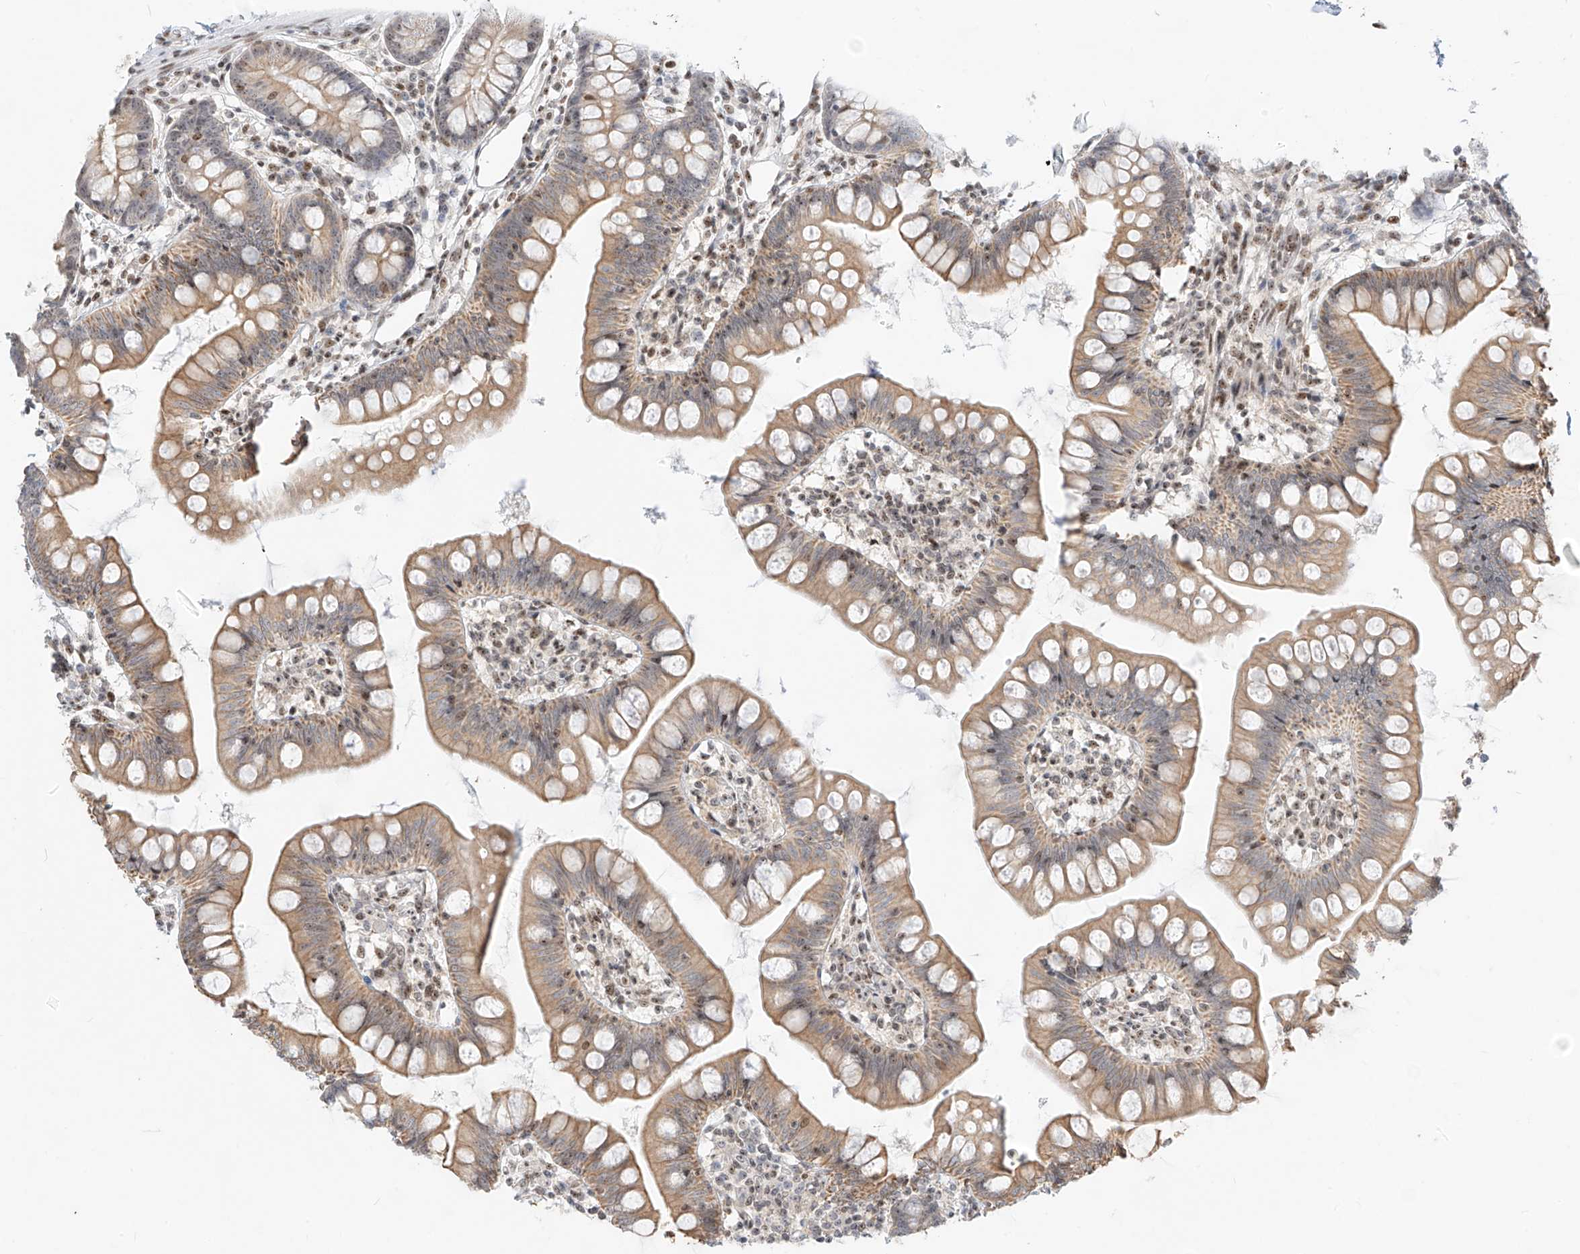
{"staining": {"intensity": "moderate", "quantity": ">75%", "location": "cytoplasmic/membranous"}, "tissue": "small intestine", "cell_type": "Glandular cells", "image_type": "normal", "snomed": [{"axis": "morphology", "description": "Normal tissue, NOS"}, {"axis": "topography", "description": "Small intestine"}], "caption": "Protein expression analysis of unremarkable small intestine reveals moderate cytoplasmic/membranous expression in about >75% of glandular cells.", "gene": "ZNF512", "patient": {"sex": "male", "age": 7}}